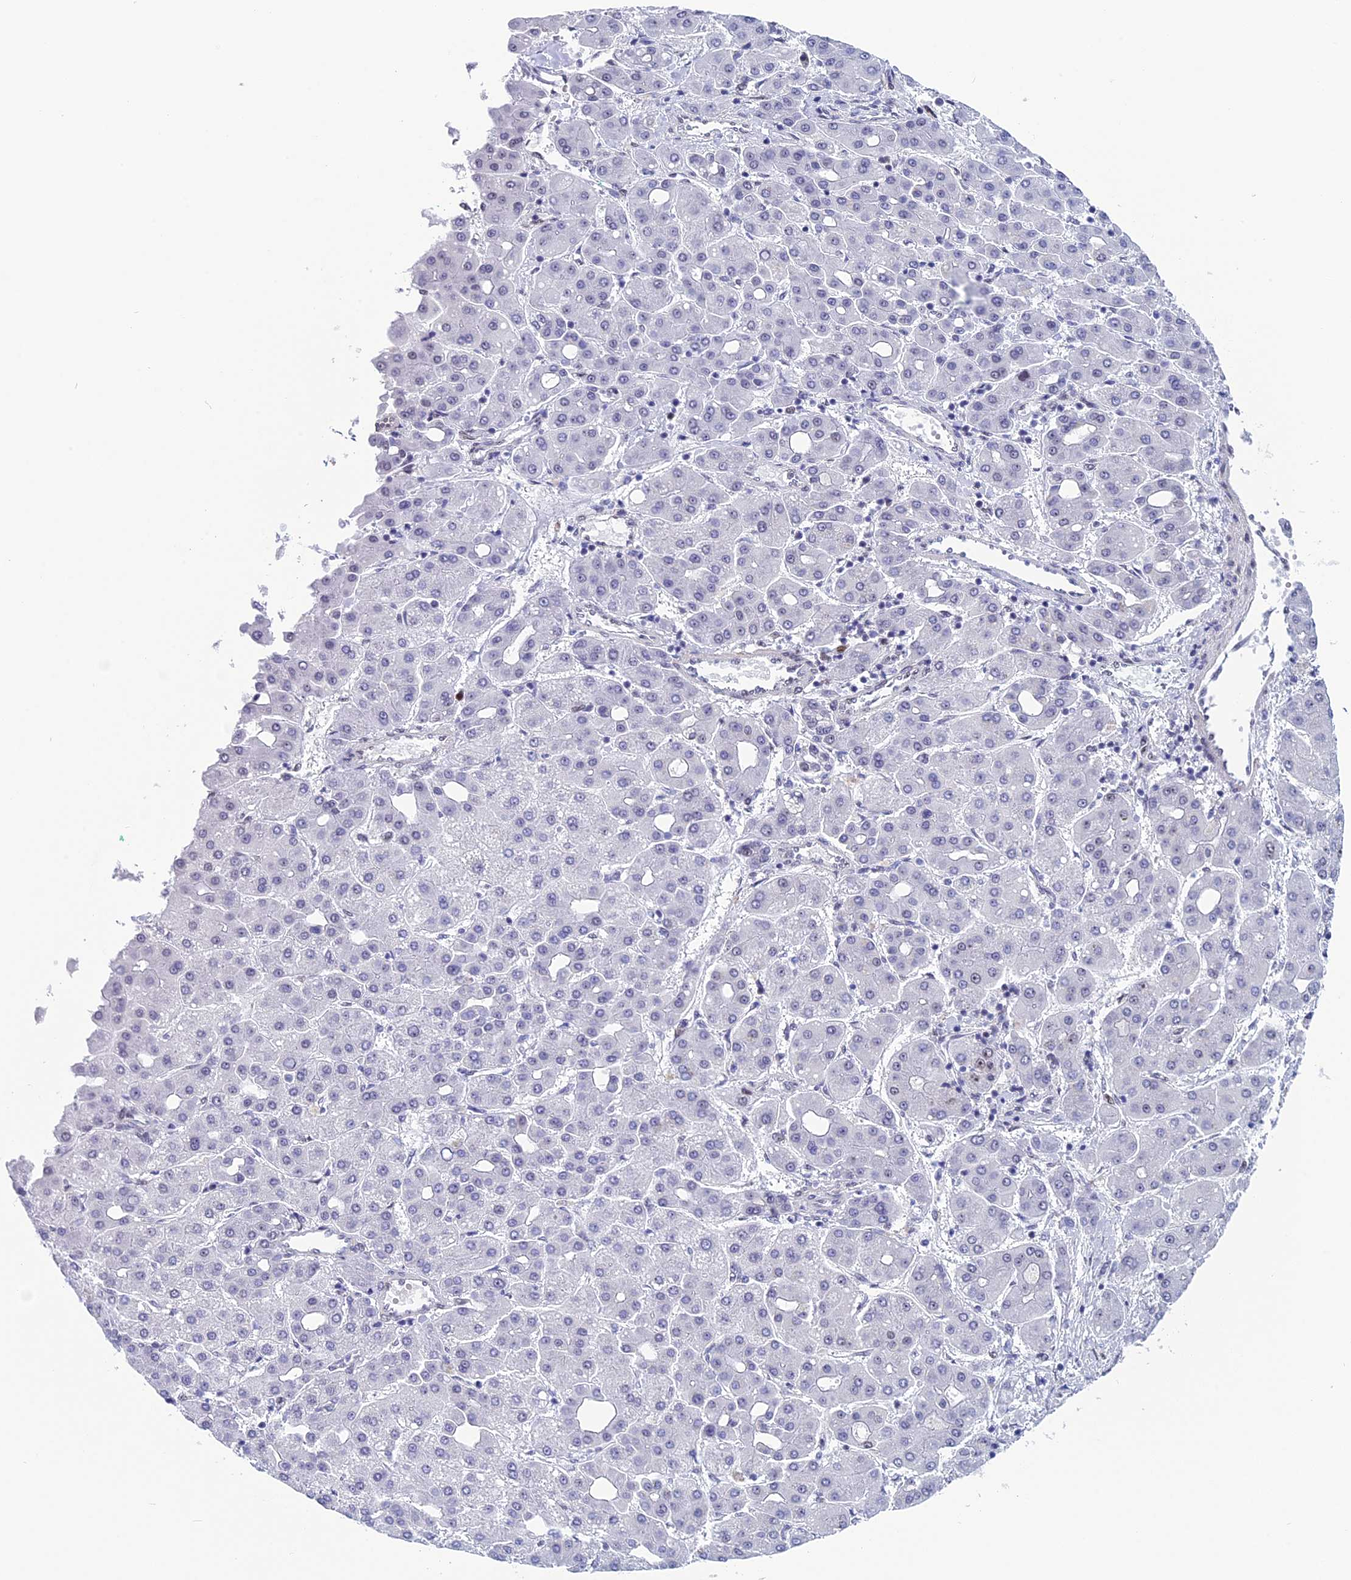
{"staining": {"intensity": "negative", "quantity": "none", "location": "none"}, "tissue": "liver cancer", "cell_type": "Tumor cells", "image_type": "cancer", "snomed": [{"axis": "morphology", "description": "Carcinoma, Hepatocellular, NOS"}, {"axis": "topography", "description": "Liver"}], "caption": "A micrograph of human liver hepatocellular carcinoma is negative for staining in tumor cells.", "gene": "CCDC86", "patient": {"sex": "male", "age": 65}}